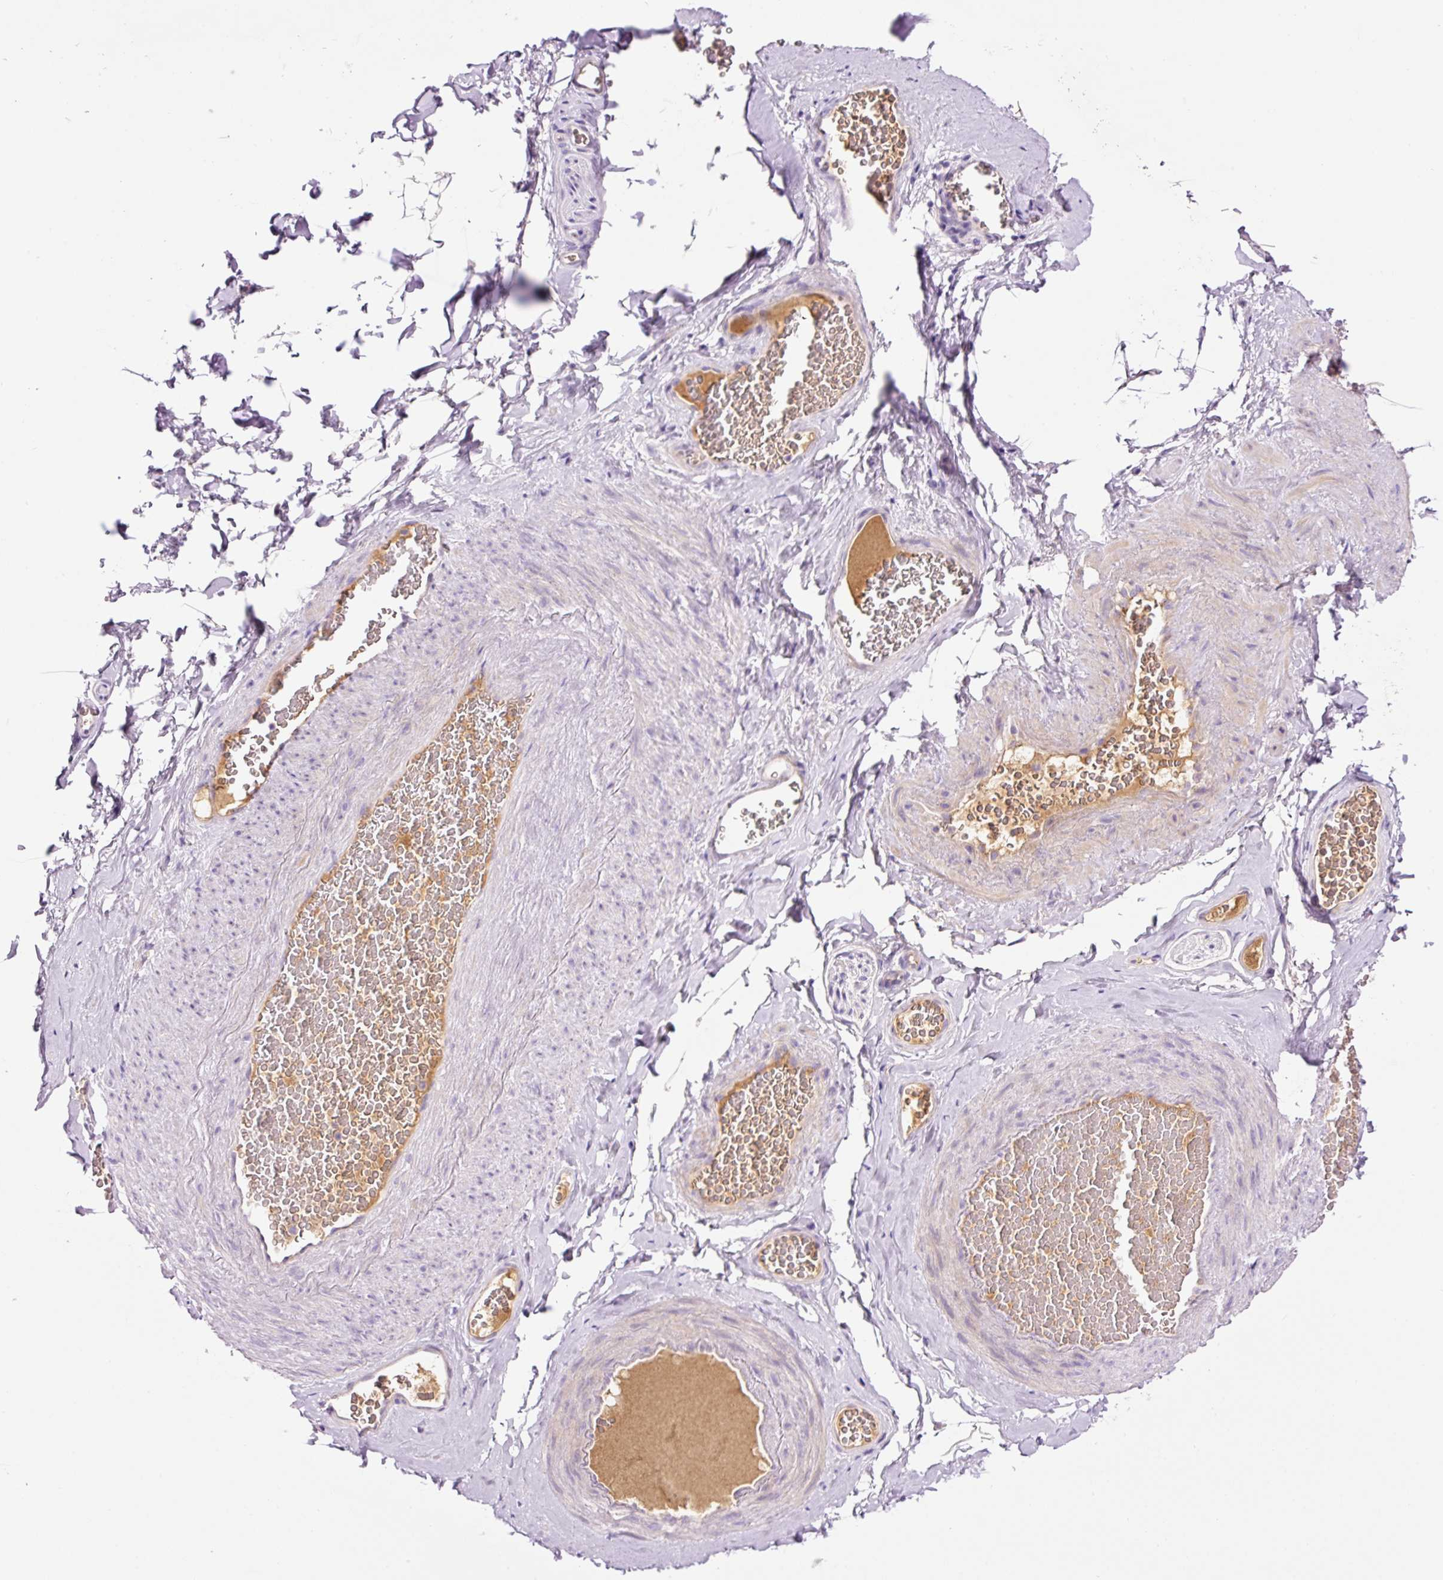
{"staining": {"intensity": "negative", "quantity": "none", "location": "none"}, "tissue": "adipose tissue", "cell_type": "Adipocytes", "image_type": "normal", "snomed": [{"axis": "morphology", "description": "Normal tissue, NOS"}, {"axis": "topography", "description": "Vascular tissue"}, {"axis": "topography", "description": "Peripheral nerve tissue"}], "caption": "This is an immunohistochemistry micrograph of normal adipose tissue. There is no expression in adipocytes.", "gene": "DPPA4", "patient": {"sex": "male", "age": 41}}